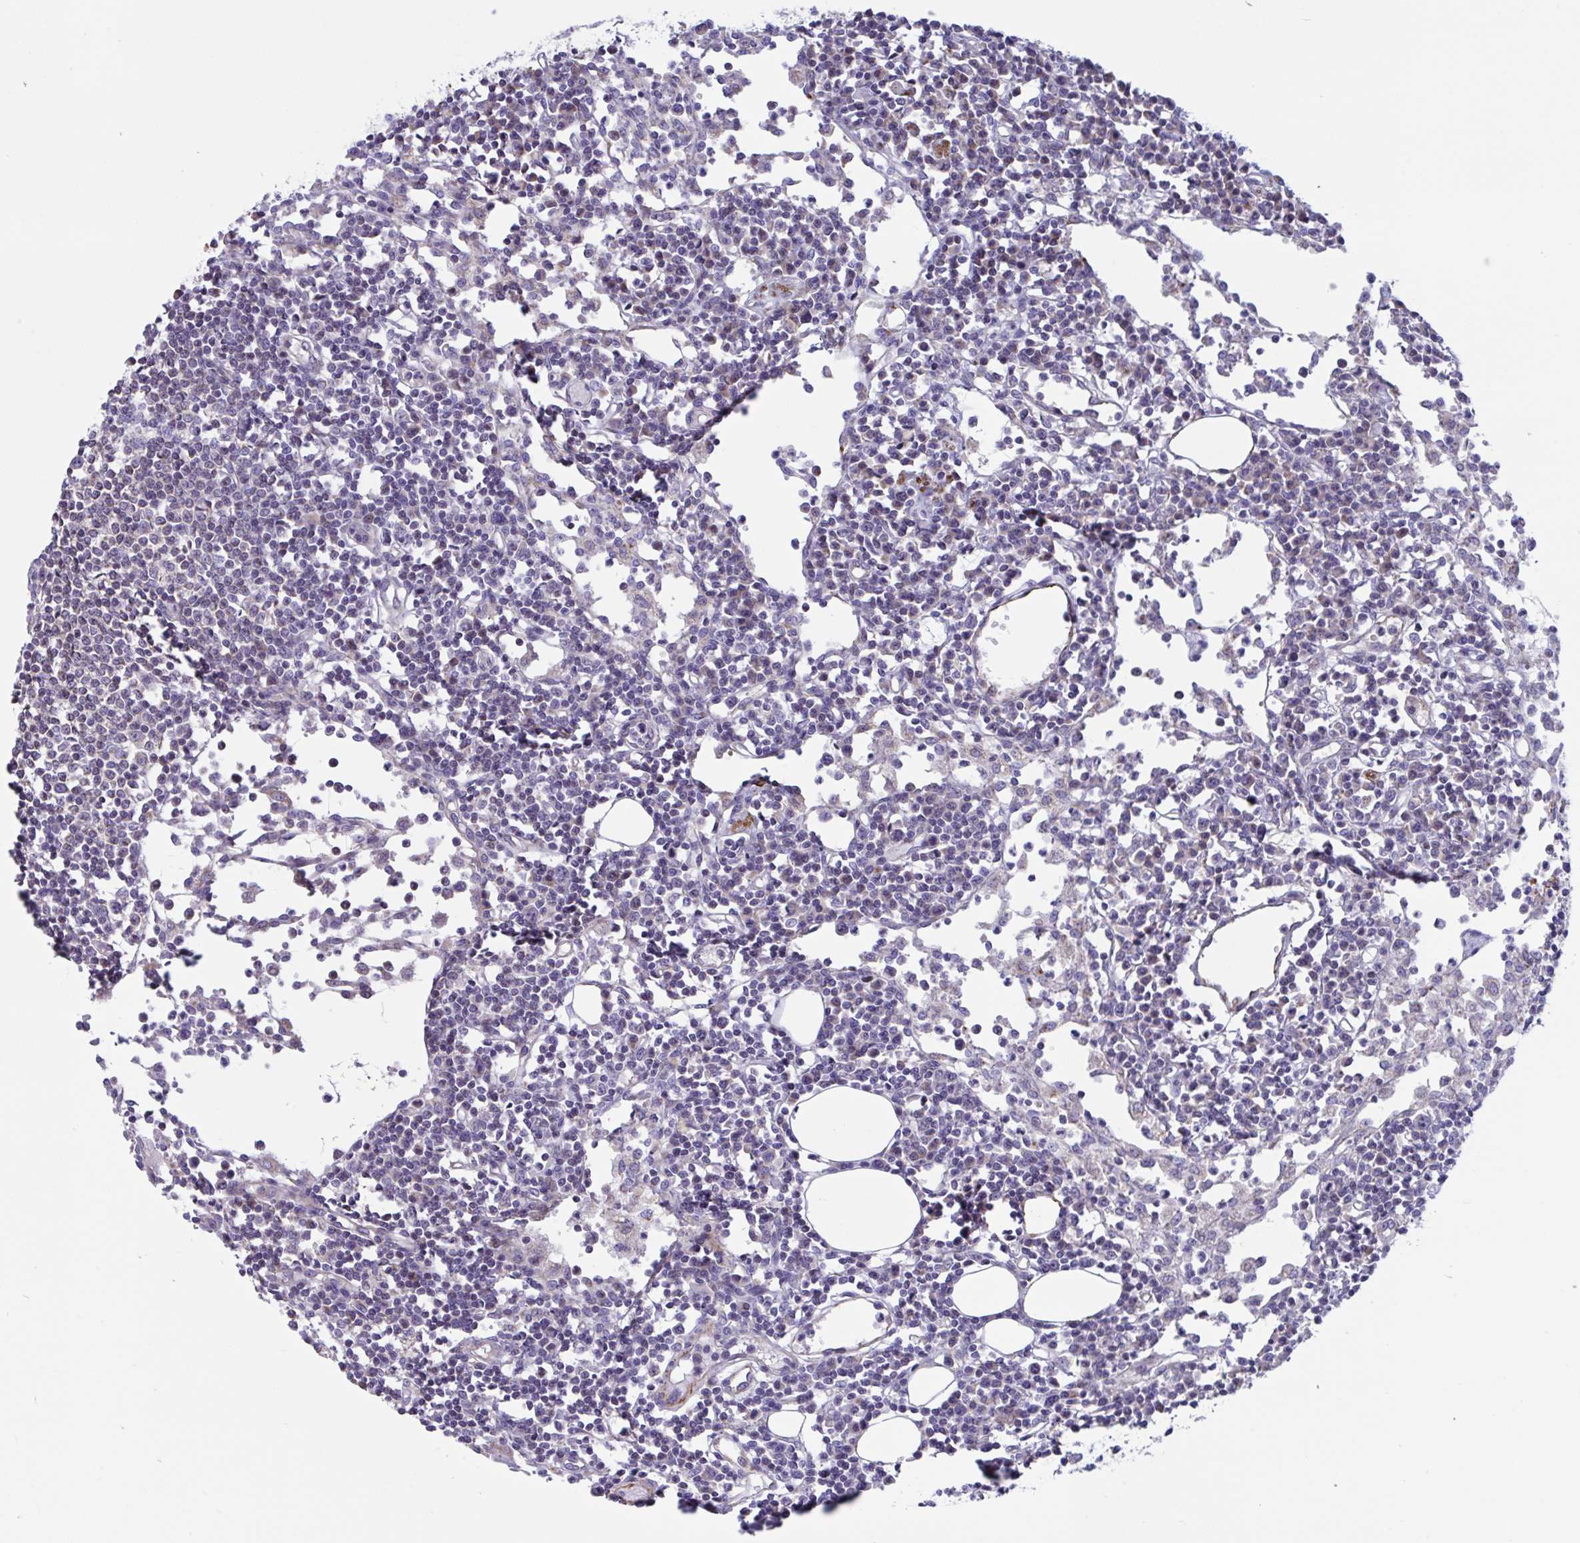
{"staining": {"intensity": "negative", "quantity": "none", "location": "none"}, "tissue": "lymph node", "cell_type": "Germinal center cells", "image_type": "normal", "snomed": [{"axis": "morphology", "description": "Normal tissue, NOS"}, {"axis": "topography", "description": "Lymph node"}], "caption": "IHC micrograph of unremarkable lymph node: human lymph node stained with DAB (3,3'-diaminobenzidine) reveals no significant protein staining in germinal center cells.", "gene": "IL37", "patient": {"sex": "female", "age": 78}}